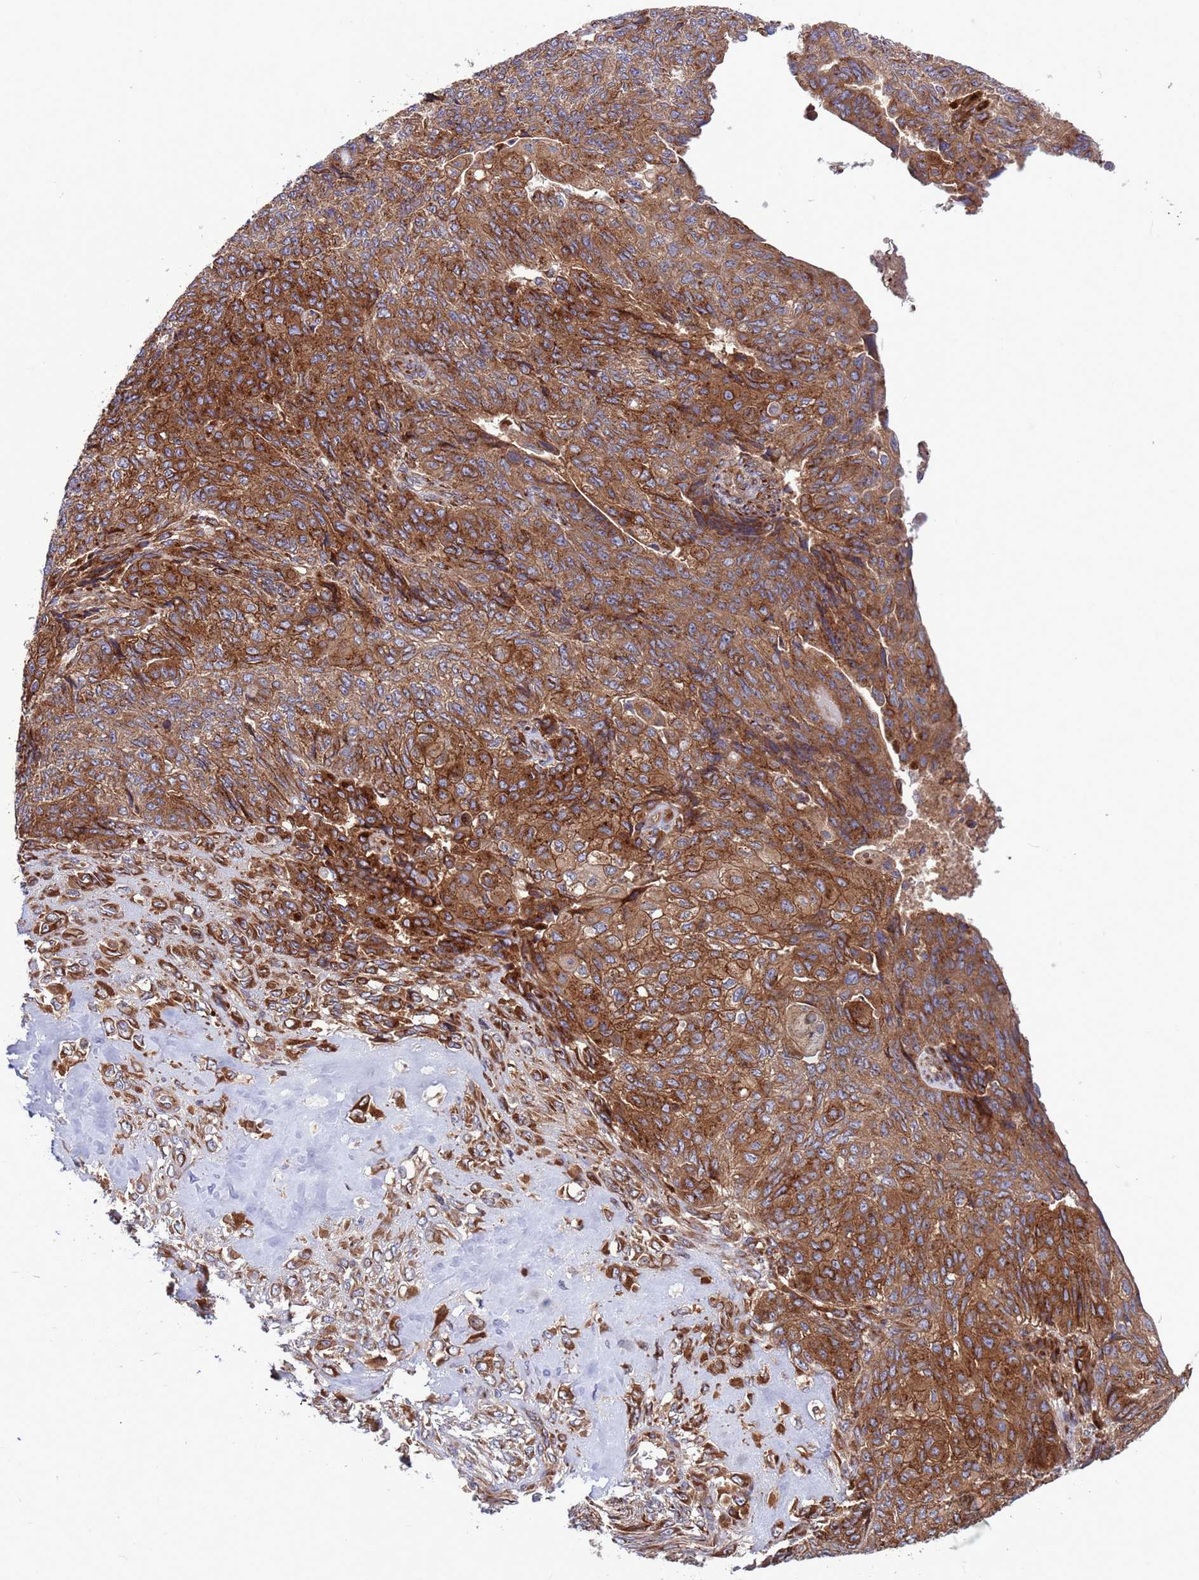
{"staining": {"intensity": "moderate", "quantity": ">75%", "location": "cytoplasmic/membranous"}, "tissue": "endometrial cancer", "cell_type": "Tumor cells", "image_type": "cancer", "snomed": [{"axis": "morphology", "description": "Adenocarcinoma, NOS"}, {"axis": "topography", "description": "Endometrium"}], "caption": "This is an image of IHC staining of endometrial cancer, which shows moderate positivity in the cytoplasmic/membranous of tumor cells.", "gene": "ZC3HAV1", "patient": {"sex": "female", "age": 32}}